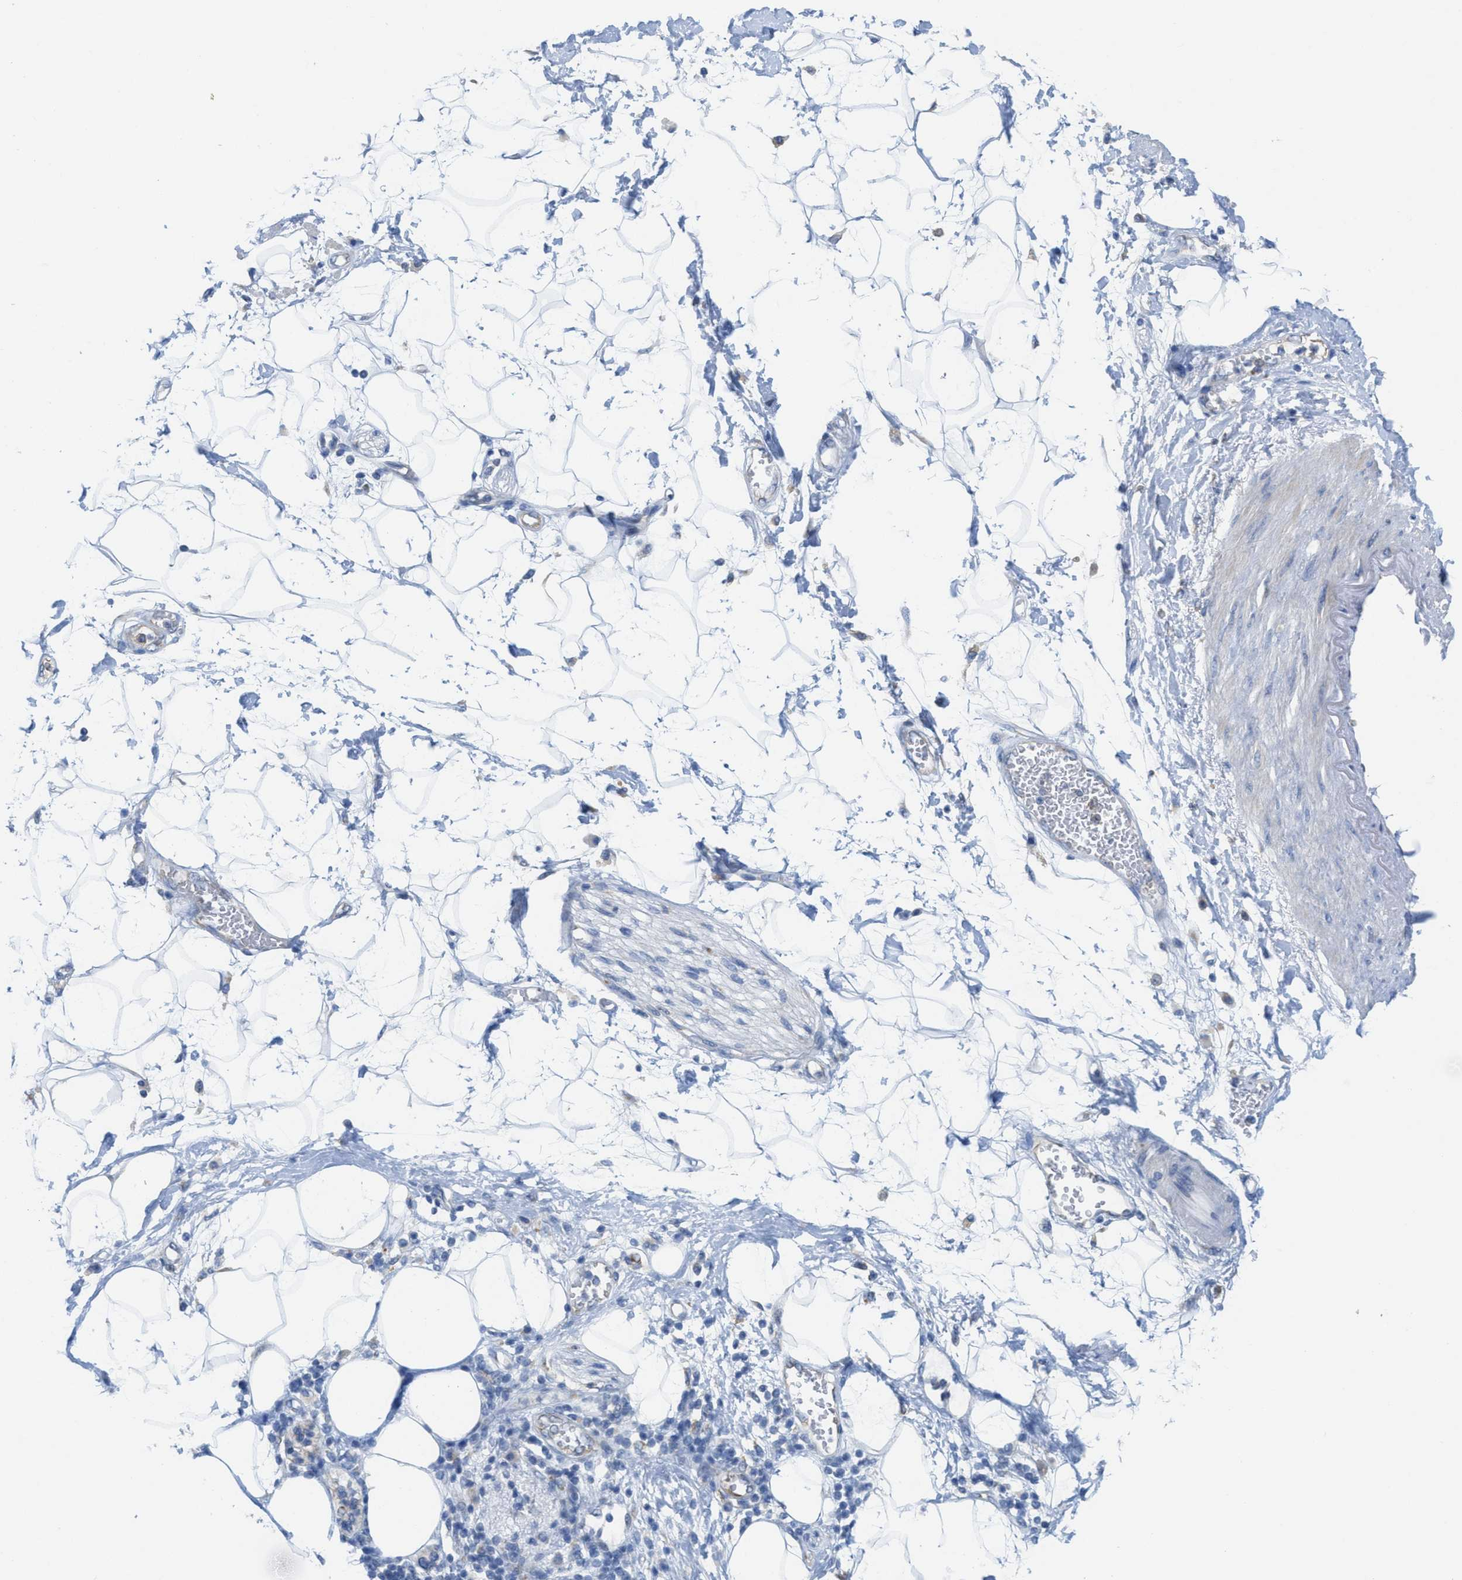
{"staining": {"intensity": "negative", "quantity": "none", "location": "none"}, "tissue": "adipose tissue", "cell_type": "Adipocytes", "image_type": "normal", "snomed": [{"axis": "morphology", "description": "Normal tissue, NOS"}, {"axis": "morphology", "description": "Adenocarcinoma, NOS"}, {"axis": "topography", "description": "Duodenum"}, {"axis": "topography", "description": "Peripheral nerve tissue"}], "caption": "There is no significant positivity in adipocytes of adipose tissue. (Brightfield microscopy of DAB (3,3'-diaminobenzidine) immunohistochemistry (IHC) at high magnification).", "gene": "PTDSS1", "patient": {"sex": "female", "age": 60}}